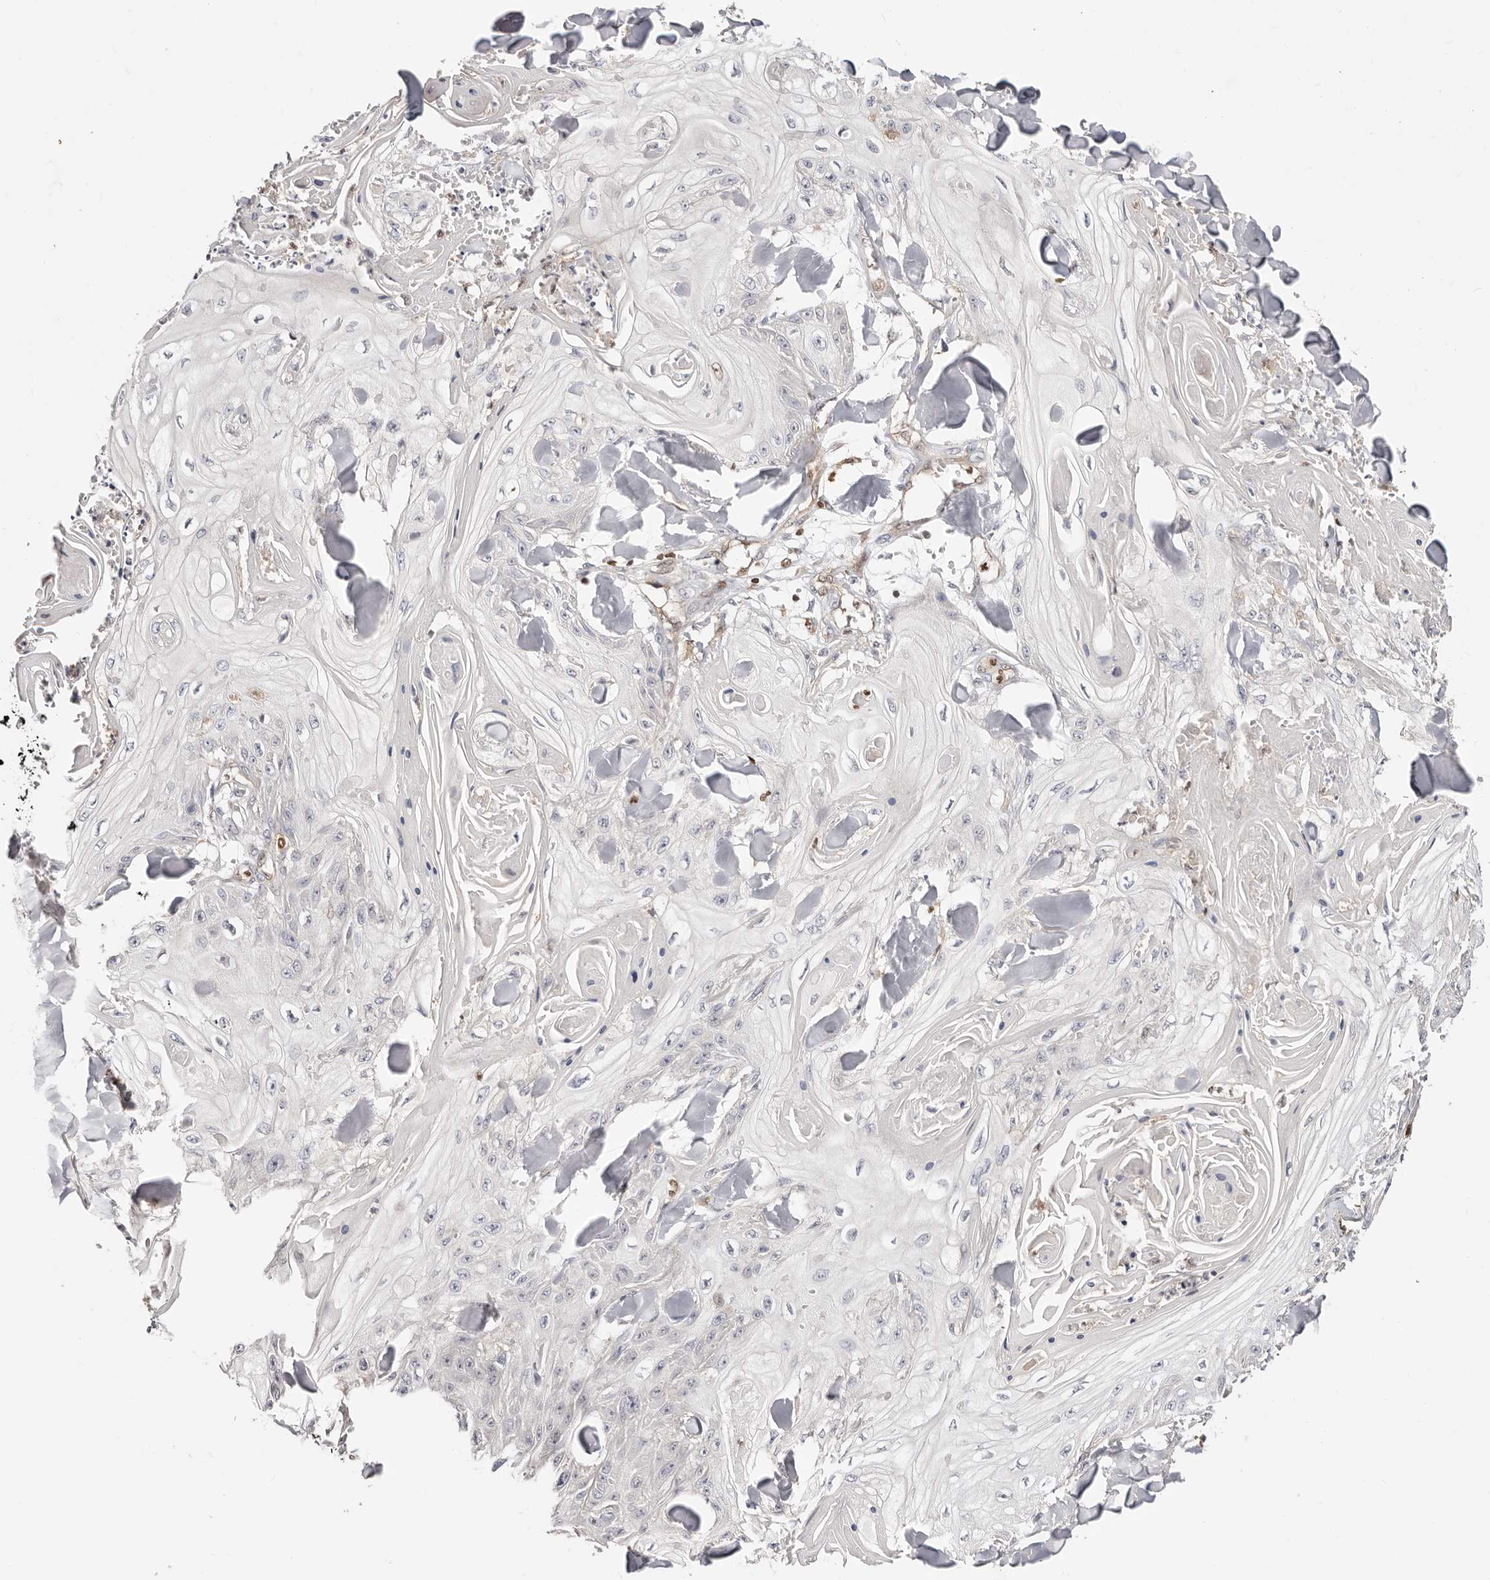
{"staining": {"intensity": "negative", "quantity": "none", "location": "none"}, "tissue": "skin cancer", "cell_type": "Tumor cells", "image_type": "cancer", "snomed": [{"axis": "morphology", "description": "Squamous cell carcinoma, NOS"}, {"axis": "topography", "description": "Skin"}], "caption": "Tumor cells show no significant expression in skin cancer (squamous cell carcinoma).", "gene": "STAT5A", "patient": {"sex": "male", "age": 74}}